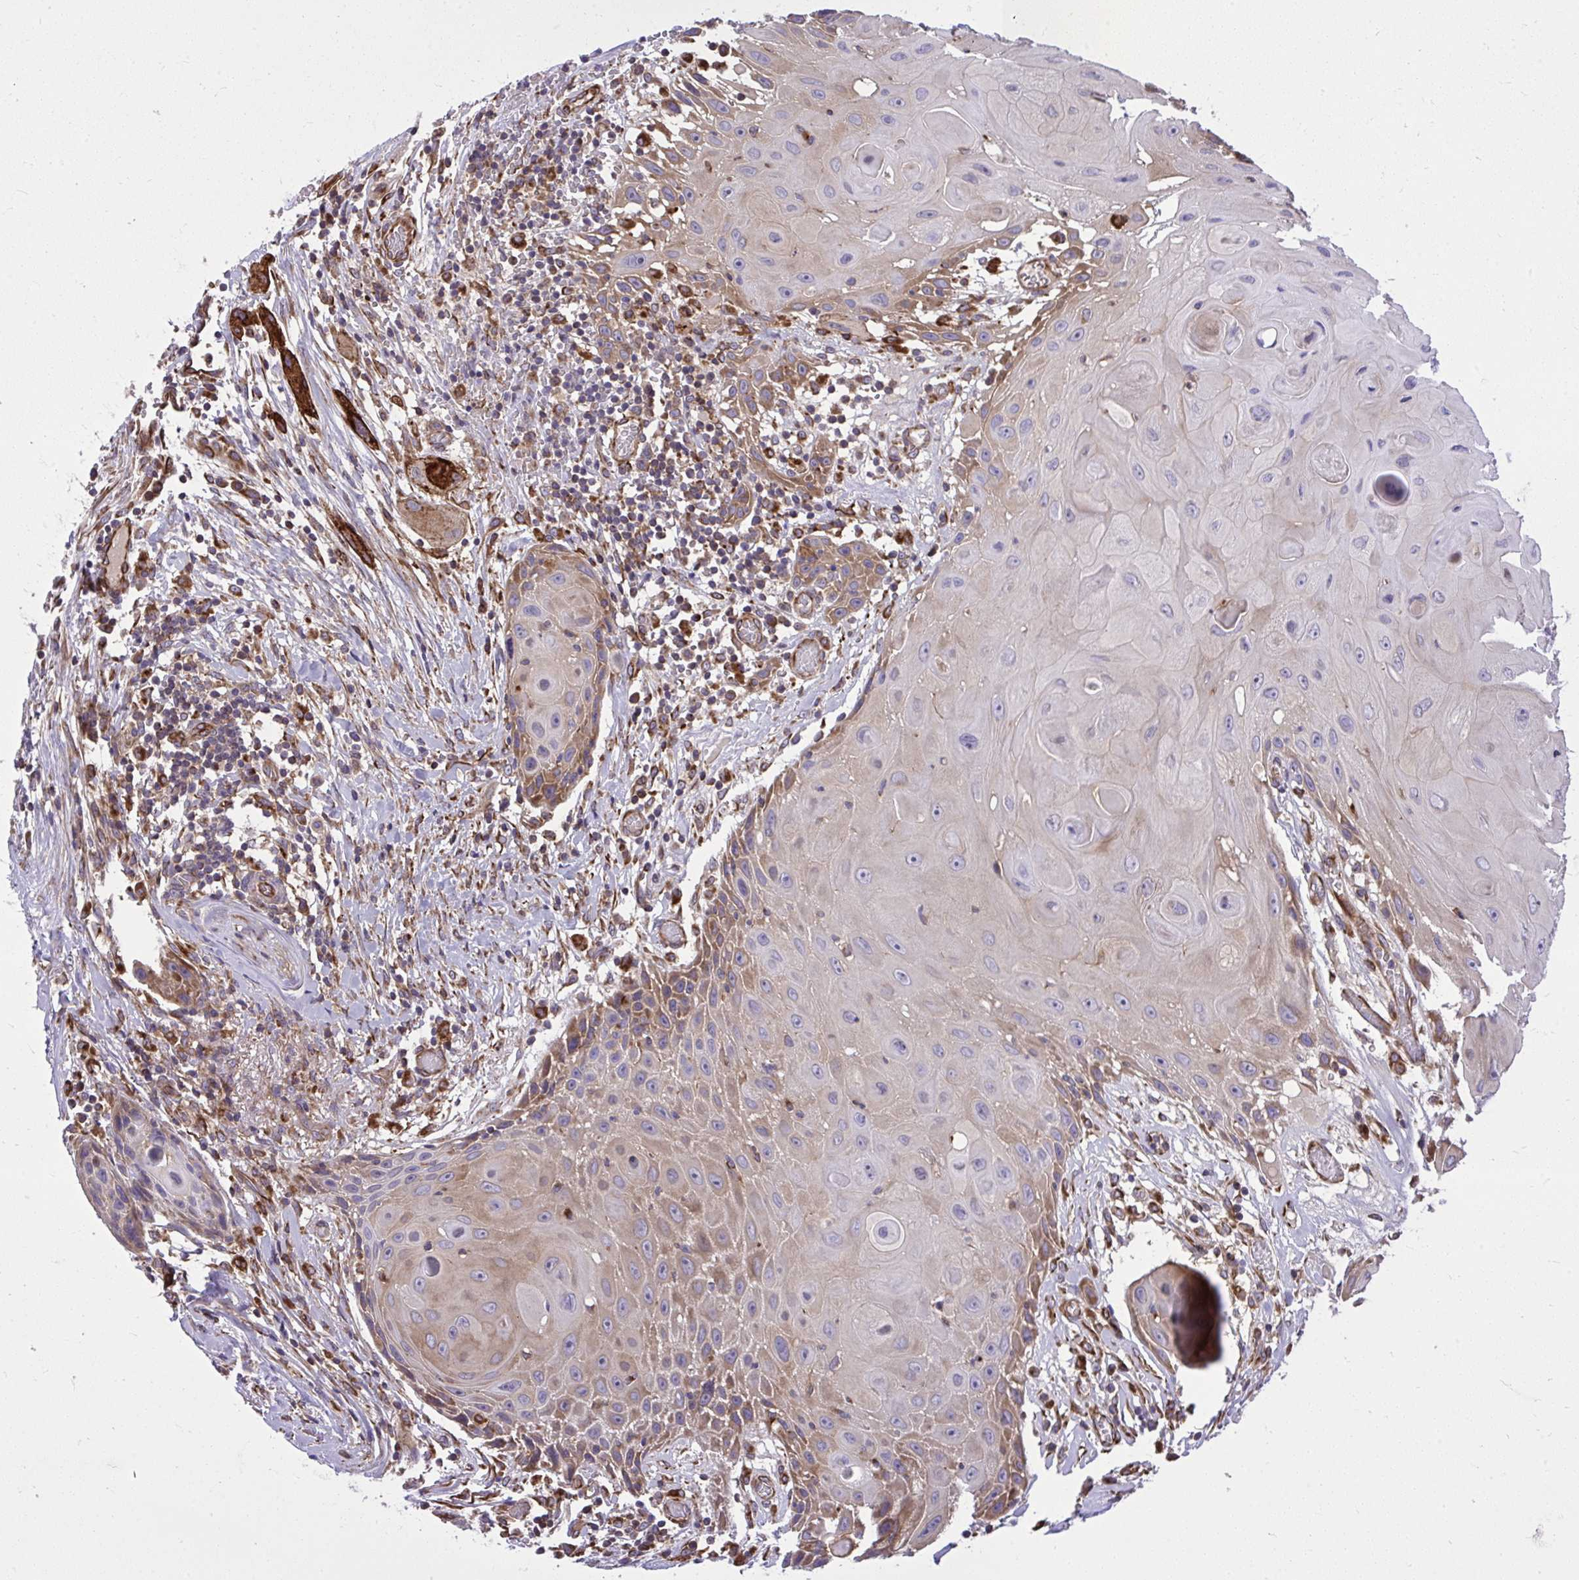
{"staining": {"intensity": "moderate", "quantity": "25%-75%", "location": "cytoplasmic/membranous"}, "tissue": "head and neck cancer", "cell_type": "Tumor cells", "image_type": "cancer", "snomed": [{"axis": "morphology", "description": "Squamous cell carcinoma, NOS"}, {"axis": "topography", "description": "Oral tissue"}, {"axis": "topography", "description": "Head-Neck"}], "caption": "An image showing moderate cytoplasmic/membranous positivity in about 25%-75% of tumor cells in squamous cell carcinoma (head and neck), as visualized by brown immunohistochemical staining.", "gene": "PAIP2", "patient": {"sex": "male", "age": 49}}